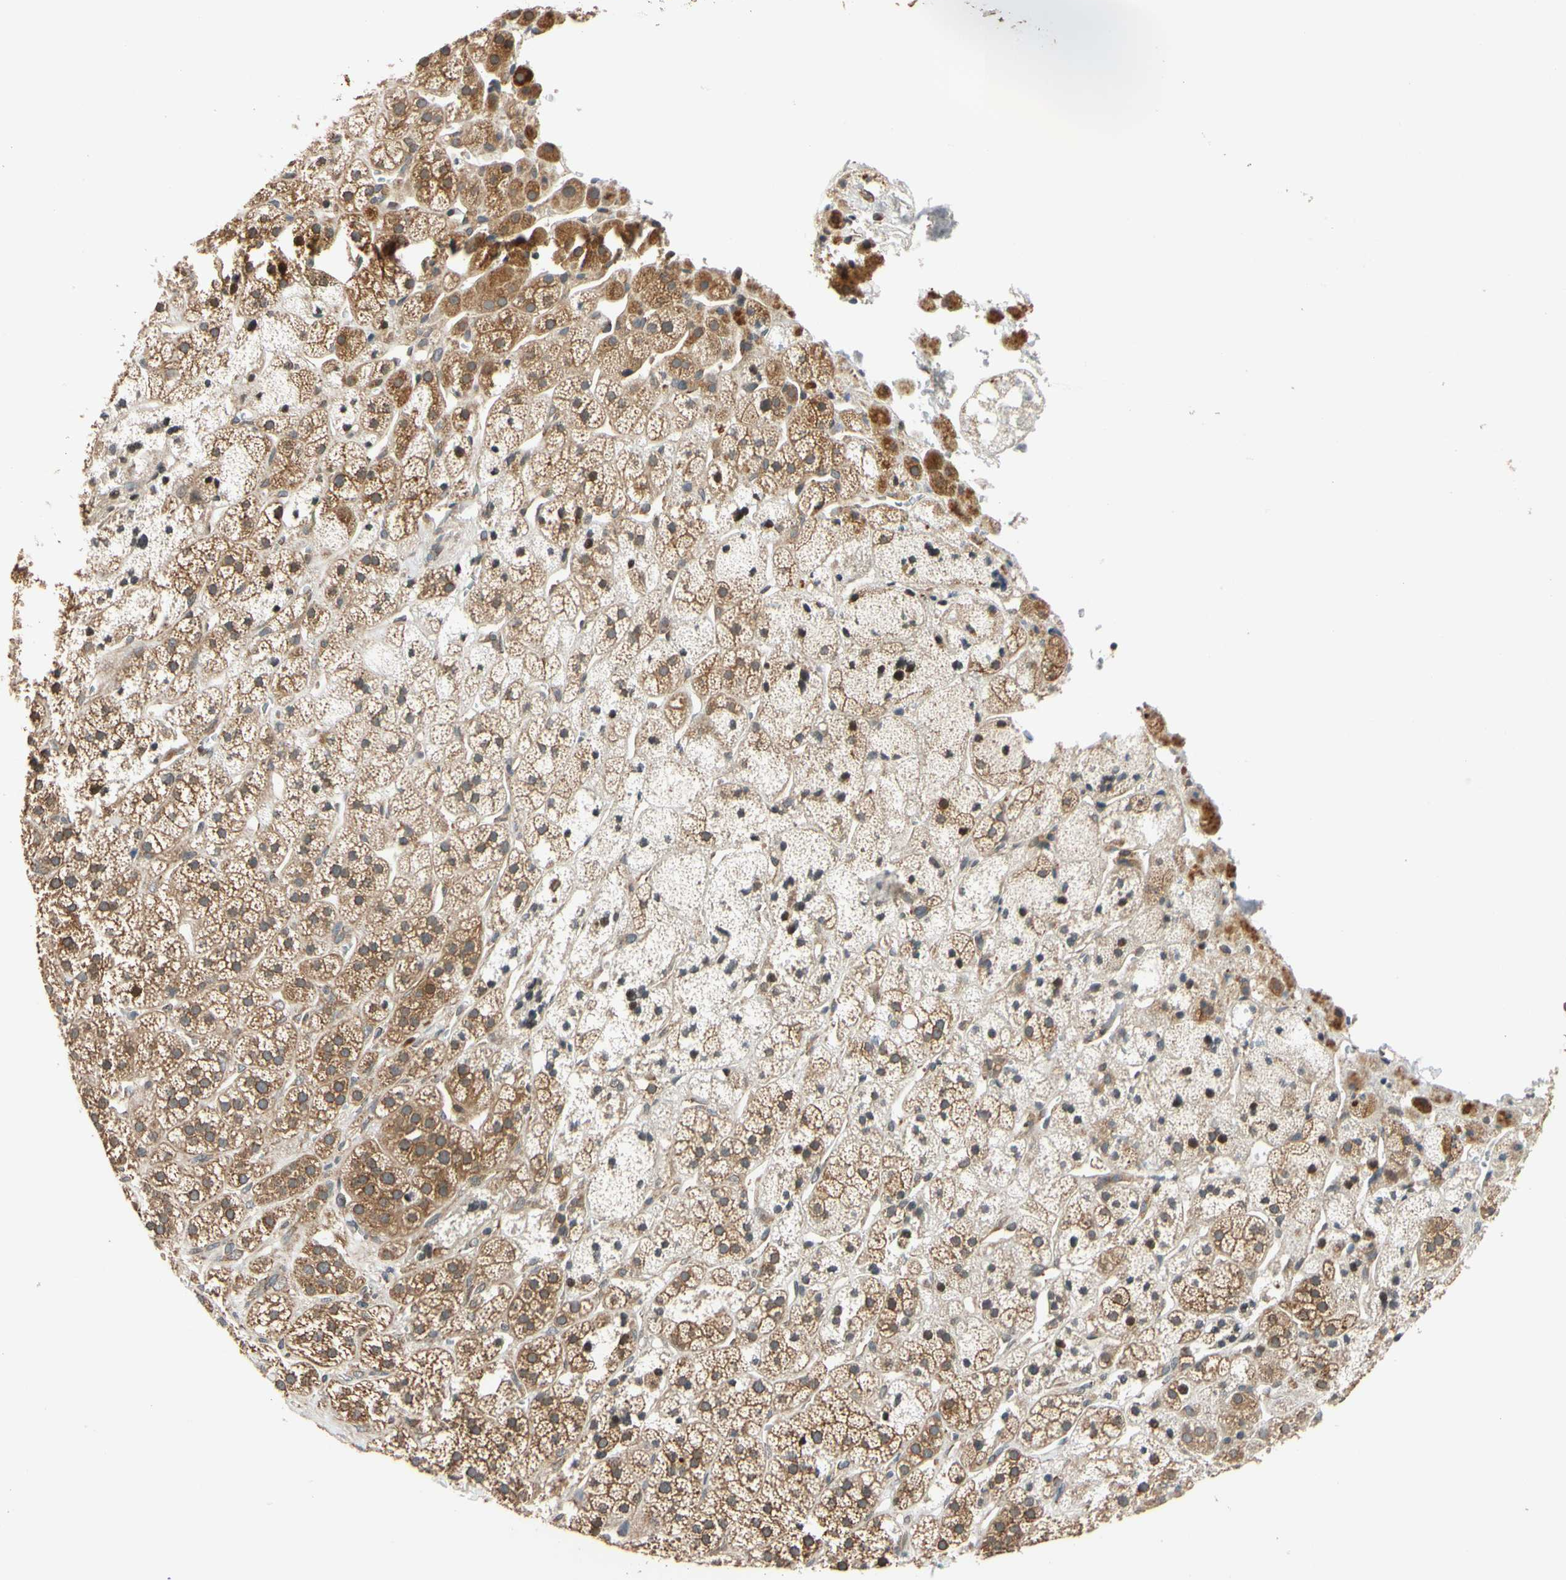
{"staining": {"intensity": "moderate", "quantity": ">75%", "location": "cytoplasmic/membranous"}, "tissue": "adrenal gland", "cell_type": "Glandular cells", "image_type": "normal", "snomed": [{"axis": "morphology", "description": "Normal tissue, NOS"}, {"axis": "topography", "description": "Adrenal gland"}], "caption": "Protein expression analysis of unremarkable adrenal gland demonstrates moderate cytoplasmic/membranous staining in approximately >75% of glandular cells. Nuclei are stained in blue.", "gene": "ANKHD1", "patient": {"sex": "male", "age": 56}}